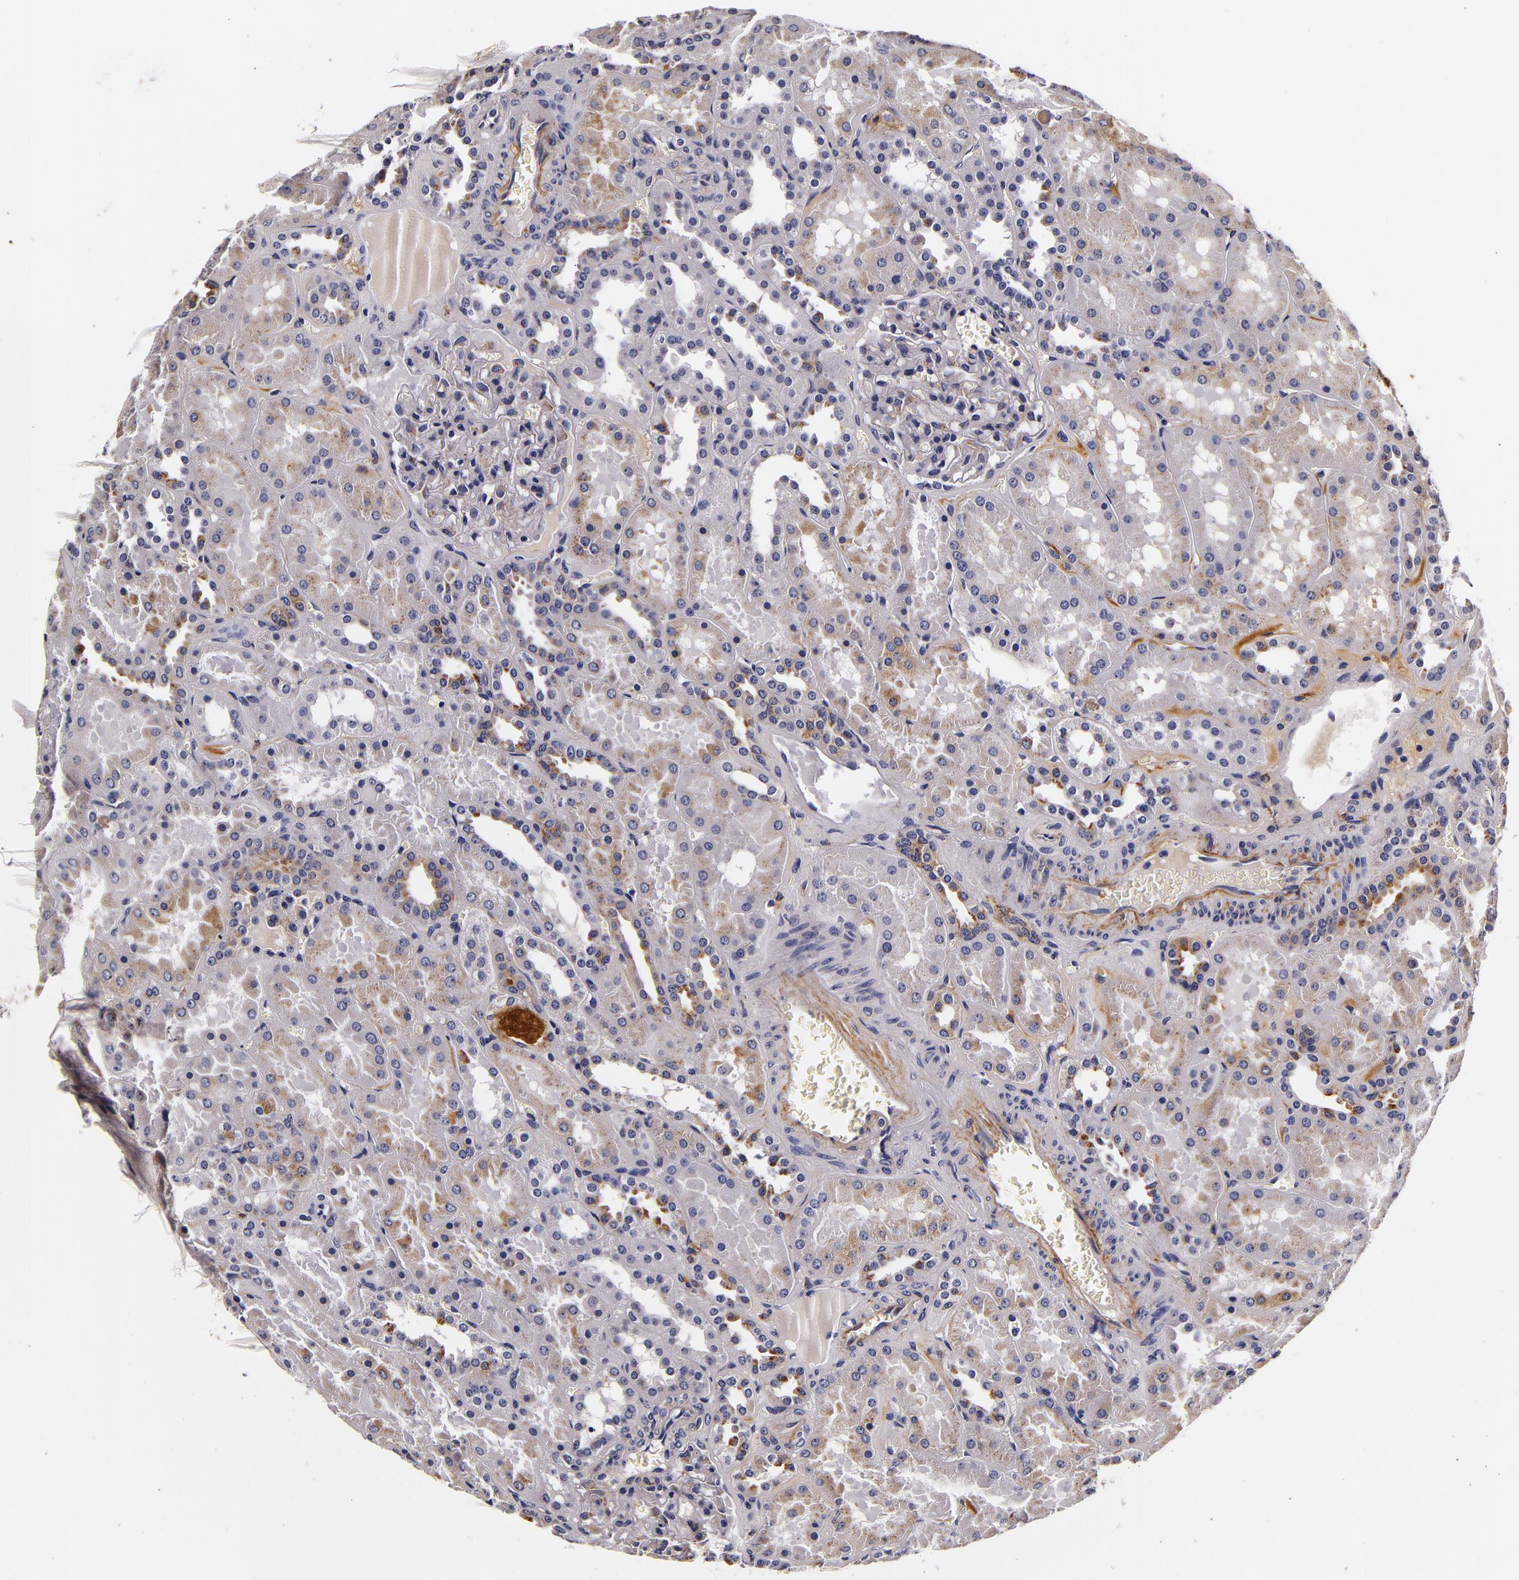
{"staining": {"intensity": "weak", "quantity": "25%-75%", "location": "cytoplasmic/membranous"}, "tissue": "kidney", "cell_type": "Cells in glomeruli", "image_type": "normal", "snomed": [{"axis": "morphology", "description": "Normal tissue, NOS"}, {"axis": "topography", "description": "Kidney"}], "caption": "A high-resolution photomicrograph shows immunohistochemistry staining of benign kidney, which displays weak cytoplasmic/membranous expression in approximately 25%-75% of cells in glomeruli. The protein of interest is stained brown, and the nuclei are stained in blue (DAB IHC with brightfield microscopy, high magnification).", "gene": "LGALS3BP", "patient": {"sex": "female", "age": 52}}